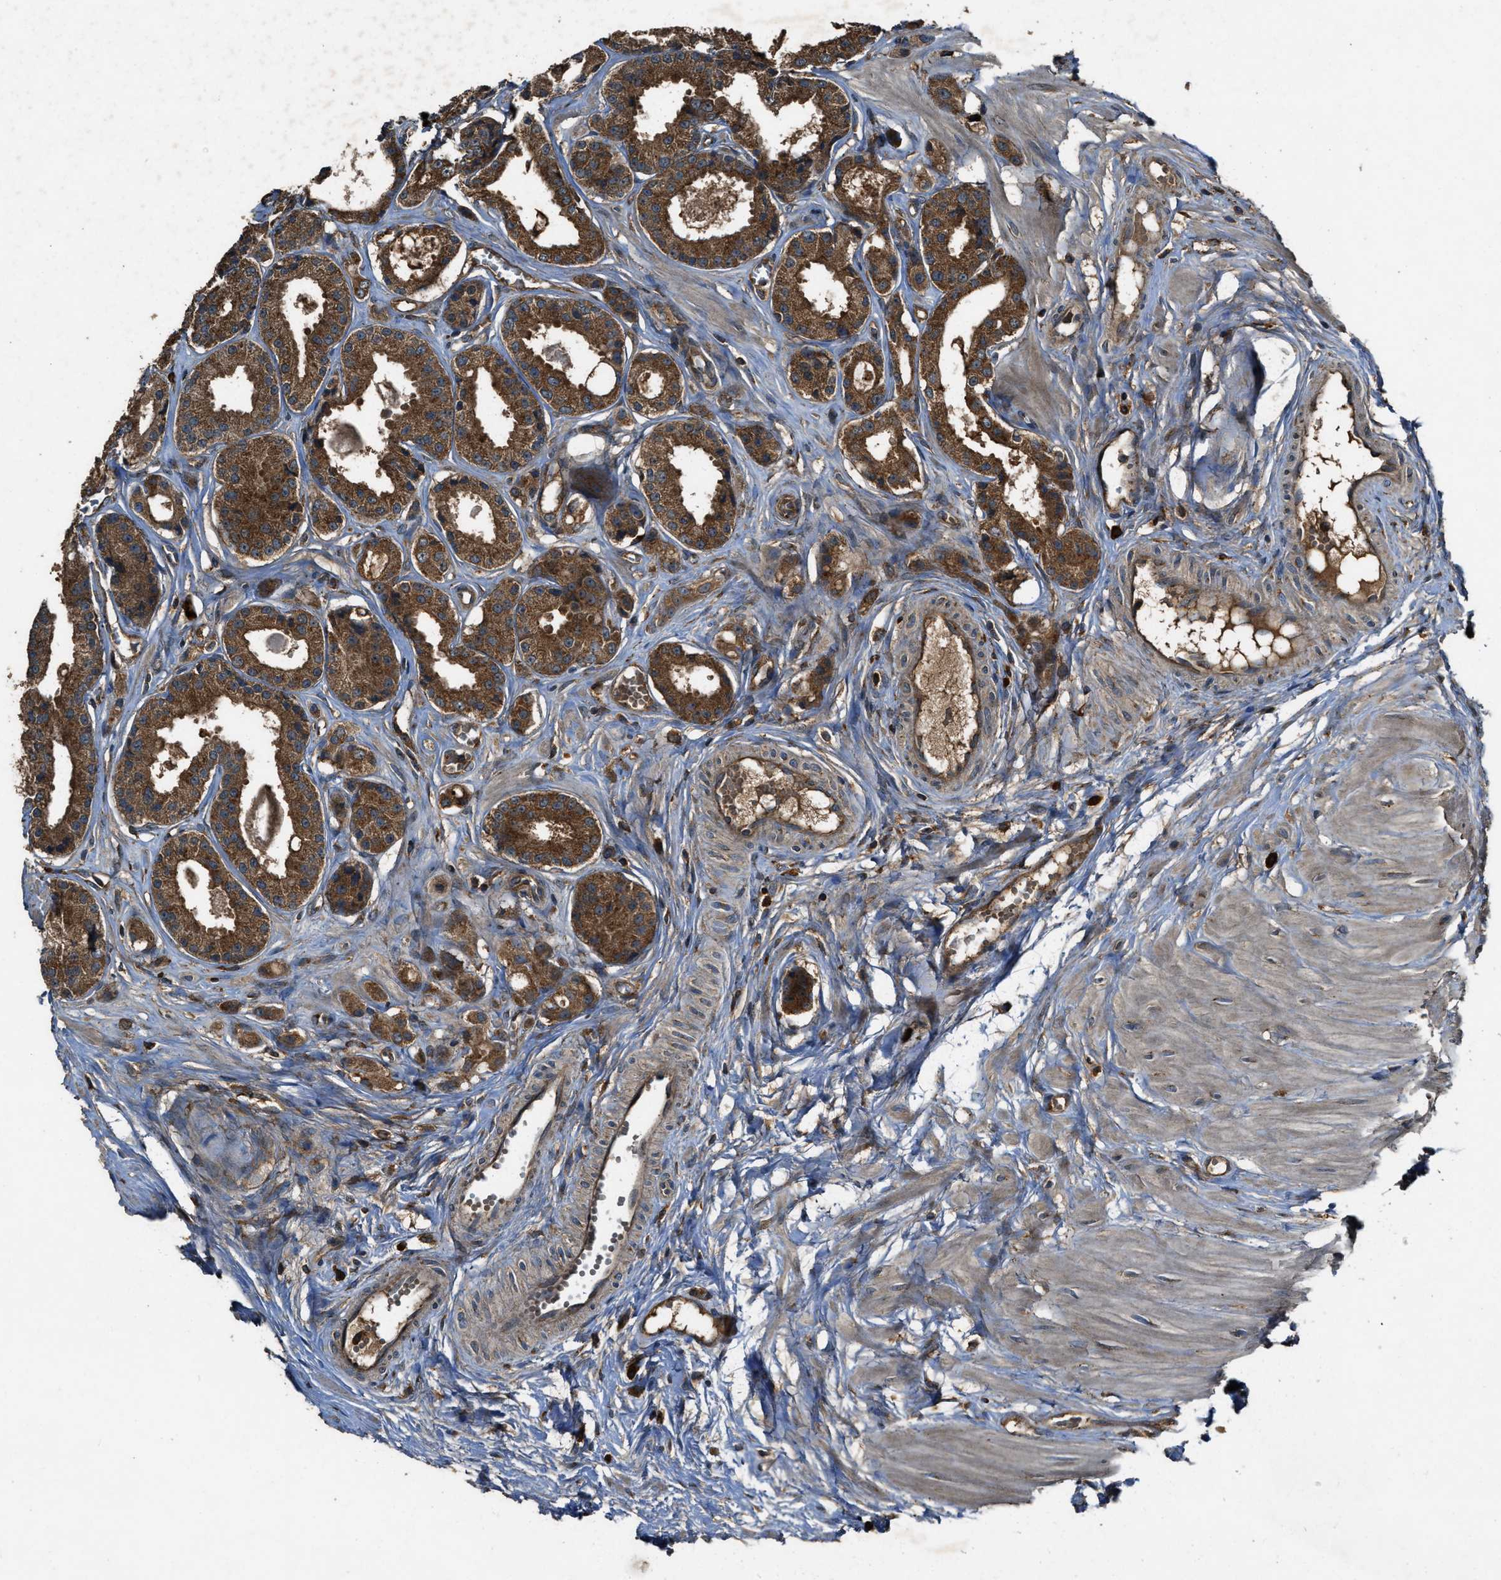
{"staining": {"intensity": "moderate", "quantity": ">75%", "location": "cytoplasmic/membranous"}, "tissue": "prostate cancer", "cell_type": "Tumor cells", "image_type": "cancer", "snomed": [{"axis": "morphology", "description": "Adenocarcinoma, Low grade"}, {"axis": "topography", "description": "Prostate"}], "caption": "Prostate low-grade adenocarcinoma was stained to show a protein in brown. There is medium levels of moderate cytoplasmic/membranous positivity in approximately >75% of tumor cells. (DAB (3,3'-diaminobenzidine) = brown stain, brightfield microscopy at high magnification).", "gene": "MAP3K8", "patient": {"sex": "male", "age": 57}}